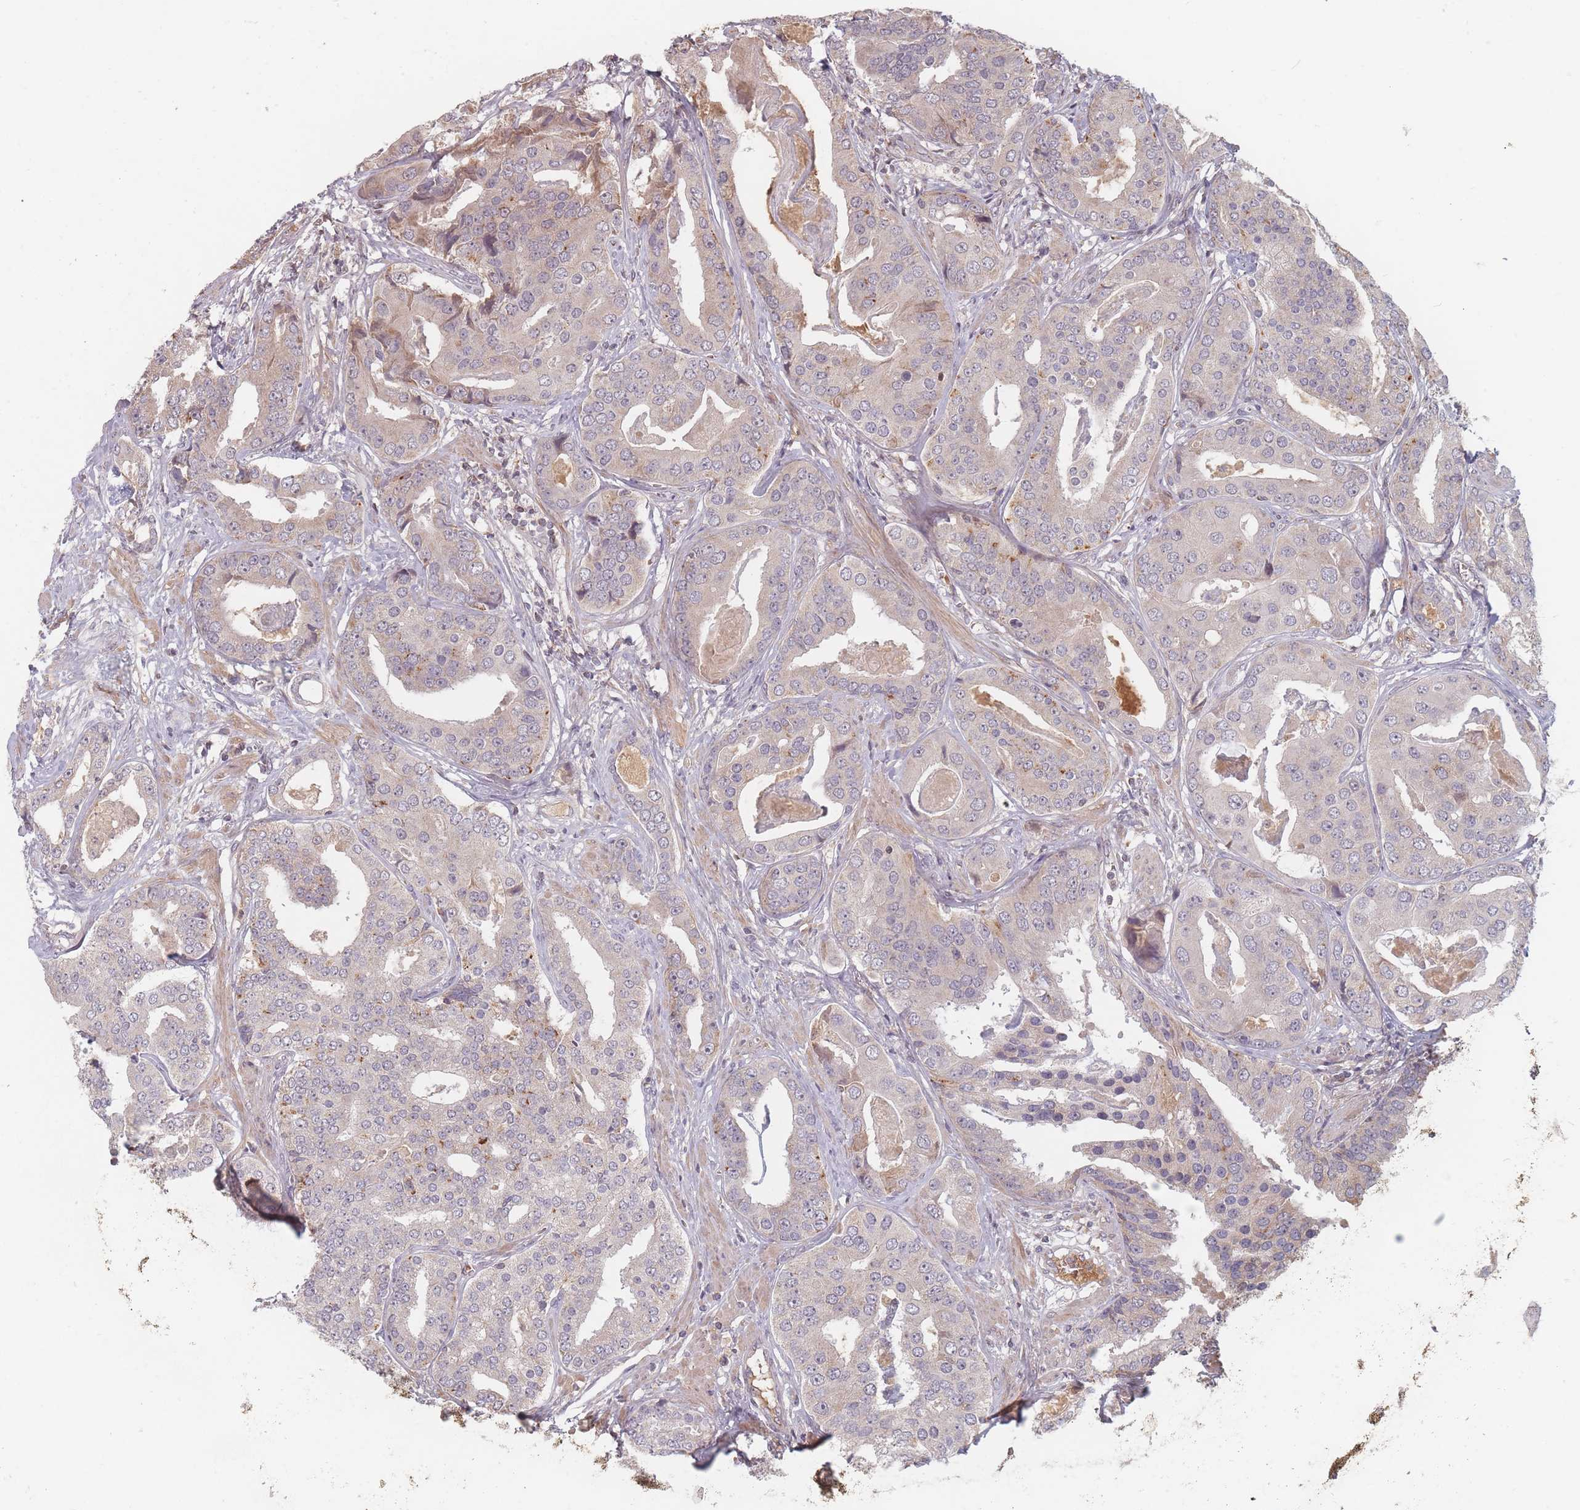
{"staining": {"intensity": "weak", "quantity": "<25%", "location": "cytoplasmic/membranous"}, "tissue": "prostate cancer", "cell_type": "Tumor cells", "image_type": "cancer", "snomed": [{"axis": "morphology", "description": "Adenocarcinoma, High grade"}, {"axis": "topography", "description": "Prostate"}], "caption": "A high-resolution histopathology image shows IHC staining of prostate high-grade adenocarcinoma, which shows no significant expression in tumor cells.", "gene": "OR2M4", "patient": {"sex": "male", "age": 71}}